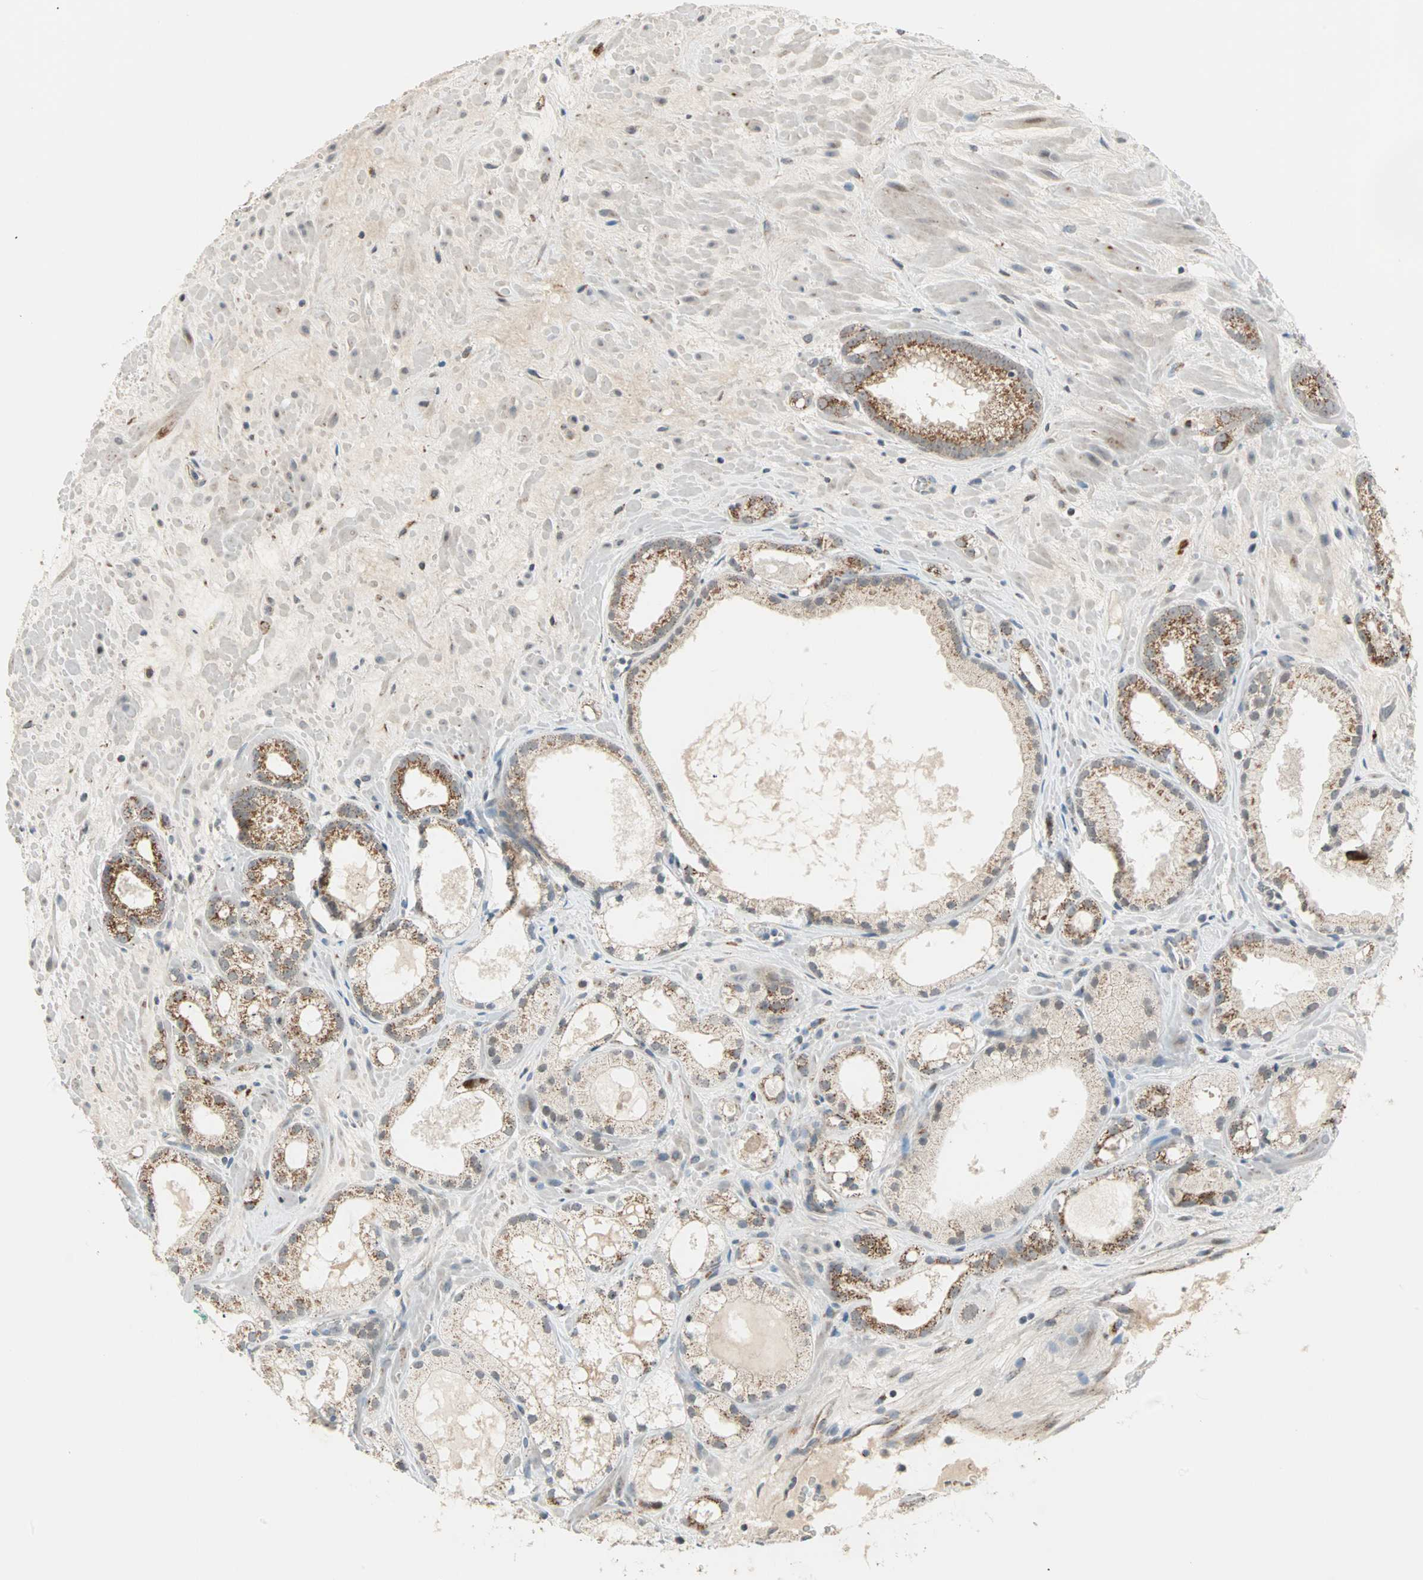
{"staining": {"intensity": "weak", "quantity": ">75%", "location": "cytoplasmic/membranous"}, "tissue": "prostate cancer", "cell_type": "Tumor cells", "image_type": "cancer", "snomed": [{"axis": "morphology", "description": "Adenocarcinoma, Low grade"}, {"axis": "topography", "description": "Prostate"}], "caption": "A photomicrograph showing weak cytoplasmic/membranous staining in about >75% of tumor cells in low-grade adenocarcinoma (prostate), as visualized by brown immunohistochemical staining.", "gene": "SPRY4", "patient": {"sex": "male", "age": 57}}